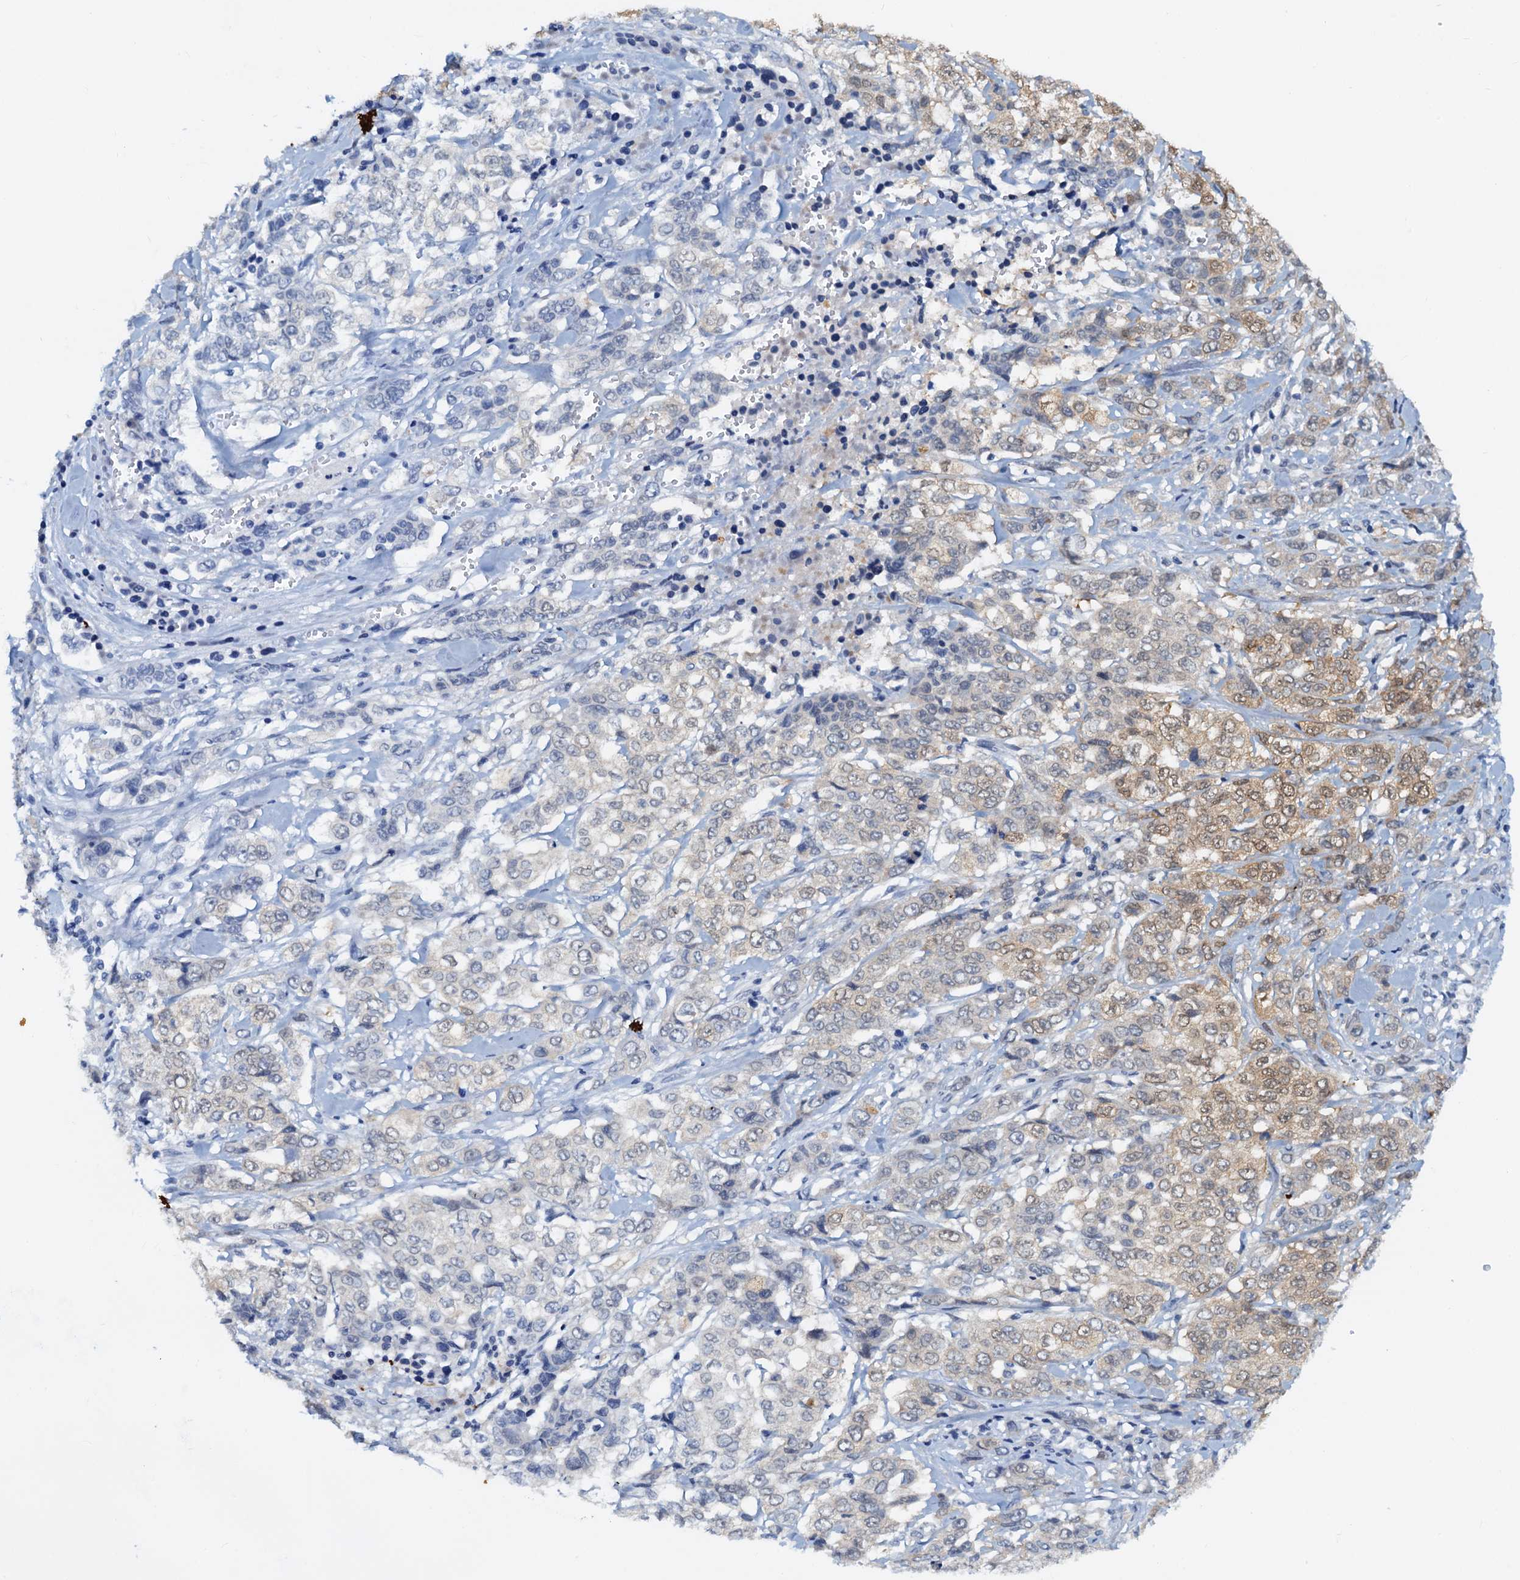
{"staining": {"intensity": "moderate", "quantity": "<25%", "location": "cytoplasmic/membranous,nuclear"}, "tissue": "stomach cancer", "cell_type": "Tumor cells", "image_type": "cancer", "snomed": [{"axis": "morphology", "description": "Adenocarcinoma, NOS"}, {"axis": "topography", "description": "Stomach, upper"}], "caption": "Protein staining exhibits moderate cytoplasmic/membranous and nuclear staining in approximately <25% of tumor cells in stomach cancer.", "gene": "PTGES3", "patient": {"sex": "male", "age": 62}}